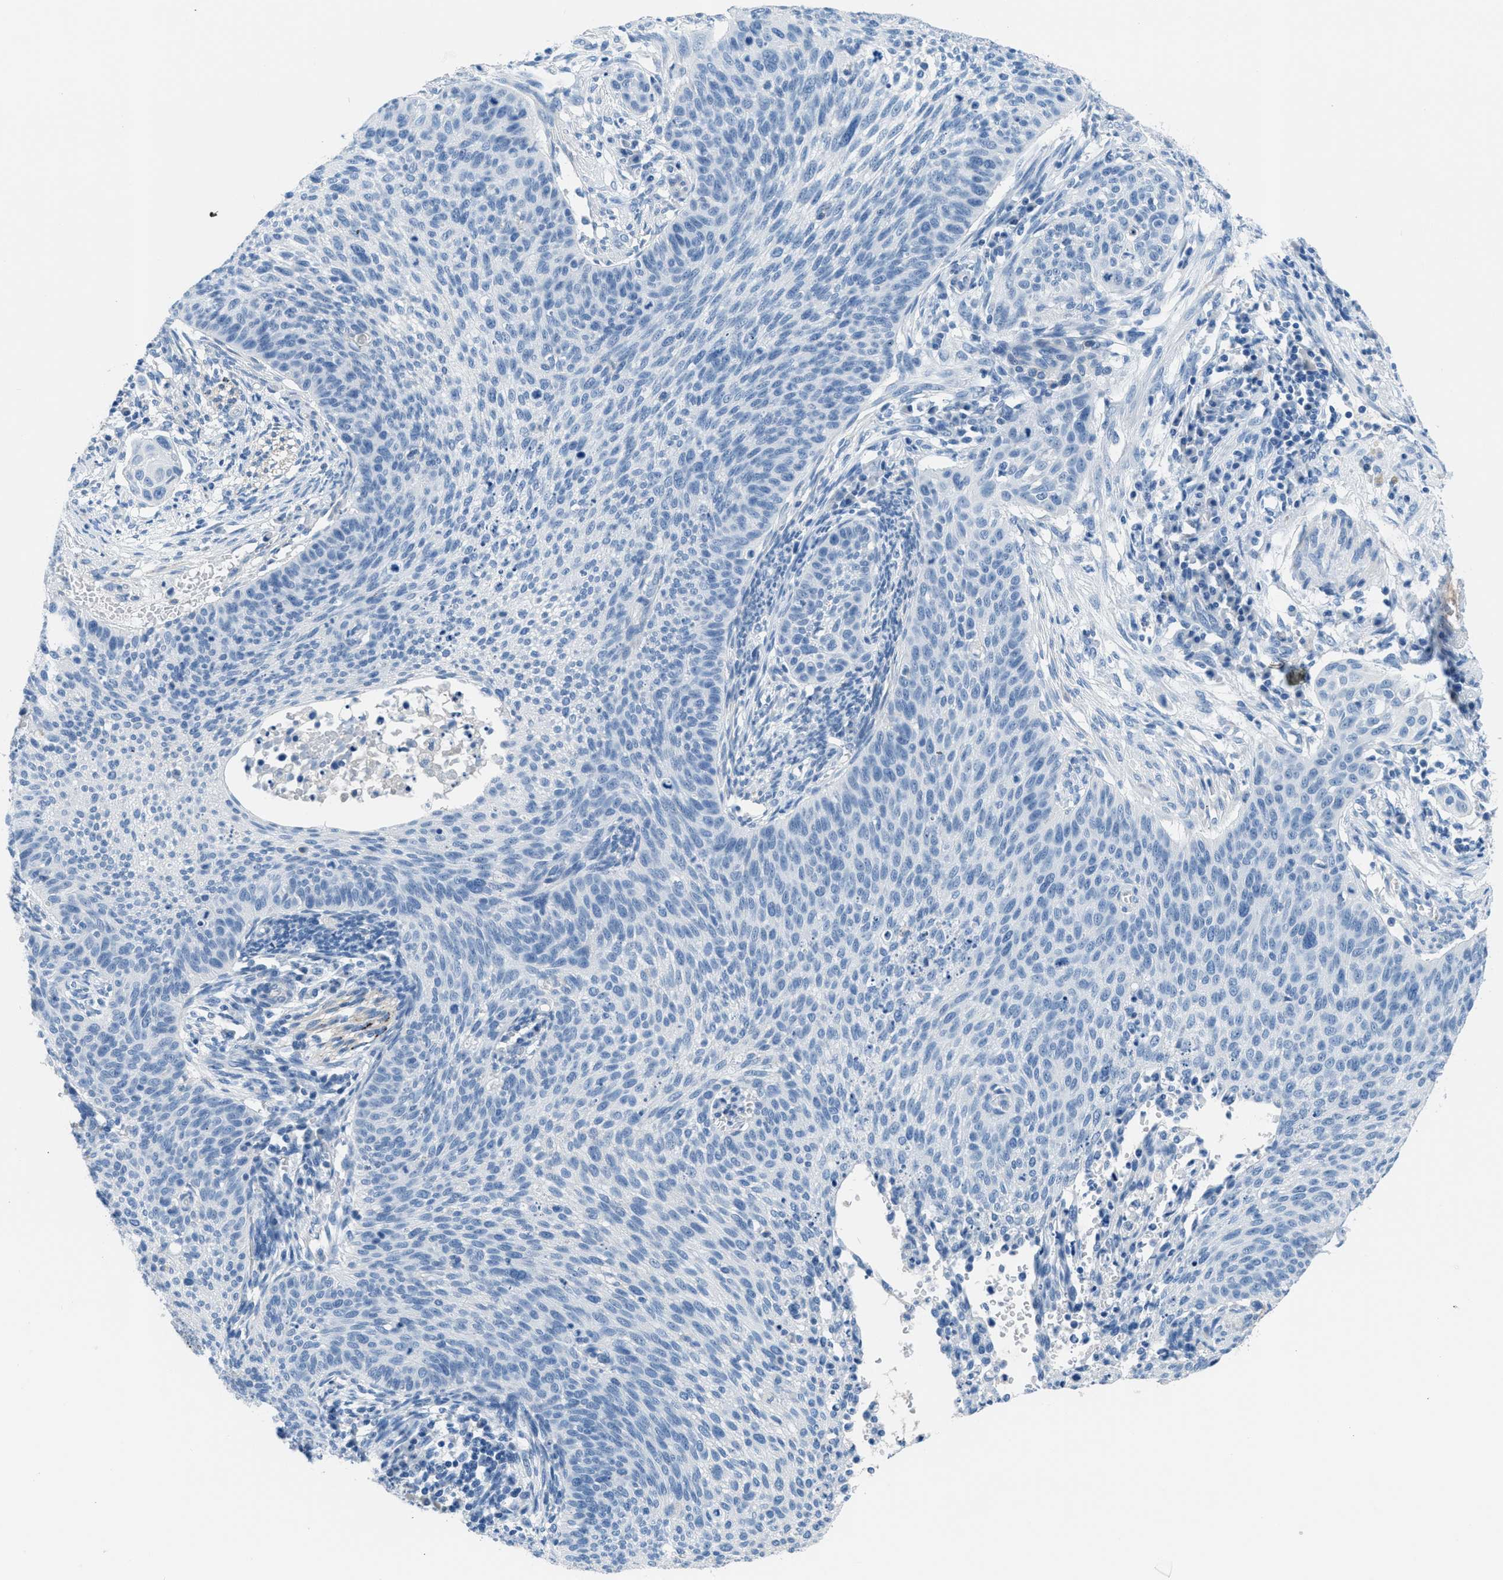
{"staining": {"intensity": "negative", "quantity": "none", "location": "none"}, "tissue": "cervical cancer", "cell_type": "Tumor cells", "image_type": "cancer", "snomed": [{"axis": "morphology", "description": "Squamous cell carcinoma, NOS"}, {"axis": "topography", "description": "Cervix"}], "caption": "Immunohistochemistry (IHC) of cervical cancer exhibits no positivity in tumor cells.", "gene": "MGARP", "patient": {"sex": "female", "age": 70}}